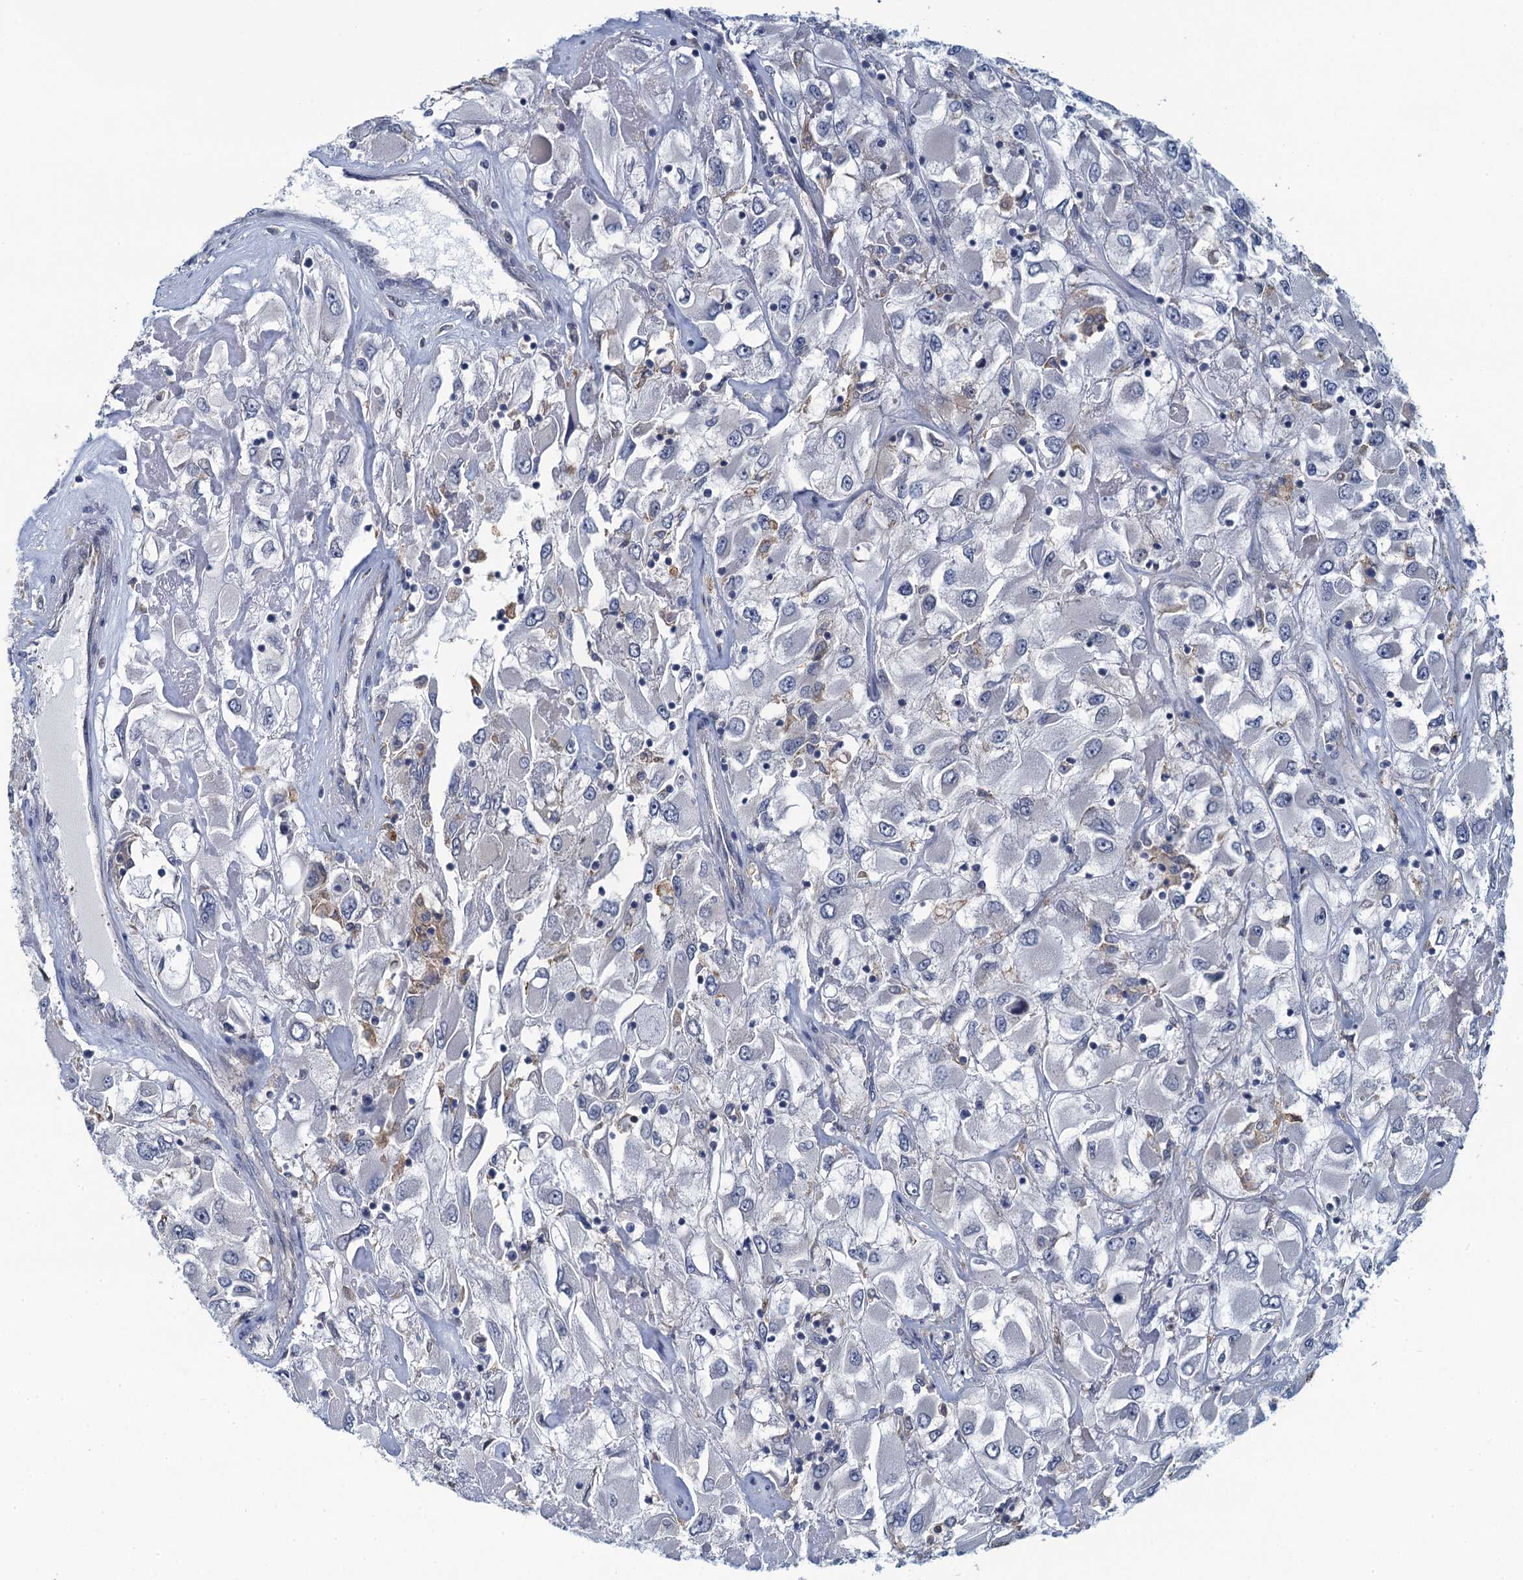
{"staining": {"intensity": "negative", "quantity": "none", "location": "none"}, "tissue": "renal cancer", "cell_type": "Tumor cells", "image_type": "cancer", "snomed": [{"axis": "morphology", "description": "Adenocarcinoma, NOS"}, {"axis": "topography", "description": "Kidney"}], "caption": "The micrograph reveals no staining of tumor cells in renal cancer.", "gene": "NCKAP1L", "patient": {"sex": "female", "age": 52}}